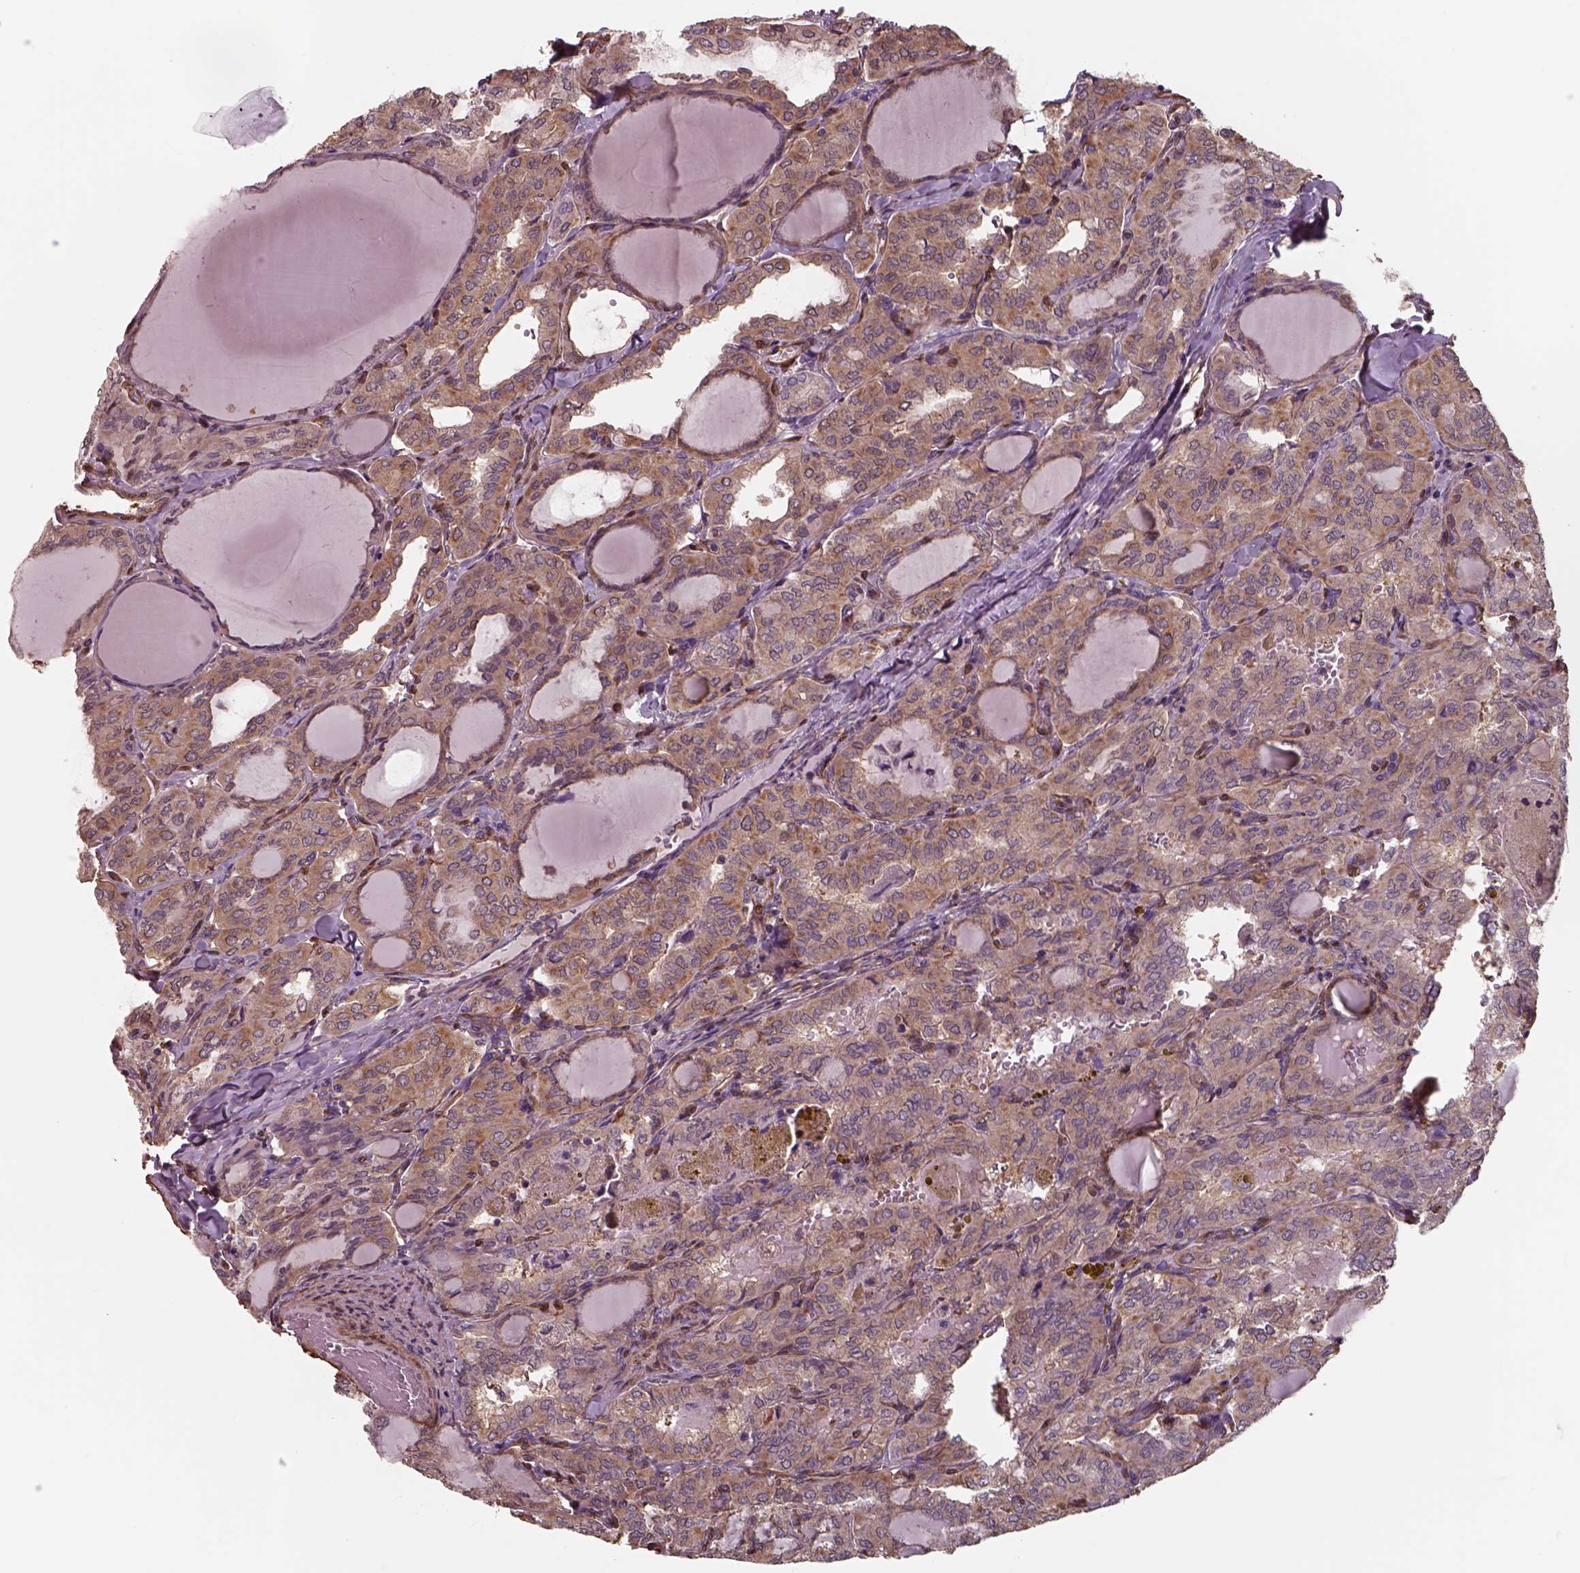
{"staining": {"intensity": "moderate", "quantity": ">75%", "location": "cytoplasmic/membranous"}, "tissue": "thyroid cancer", "cell_type": "Tumor cells", "image_type": "cancer", "snomed": [{"axis": "morphology", "description": "Papillary adenocarcinoma, NOS"}, {"axis": "topography", "description": "Thyroid gland"}], "caption": "Approximately >75% of tumor cells in human thyroid cancer exhibit moderate cytoplasmic/membranous protein positivity as visualized by brown immunohistochemical staining.", "gene": "ISYNA1", "patient": {"sex": "male", "age": 20}}